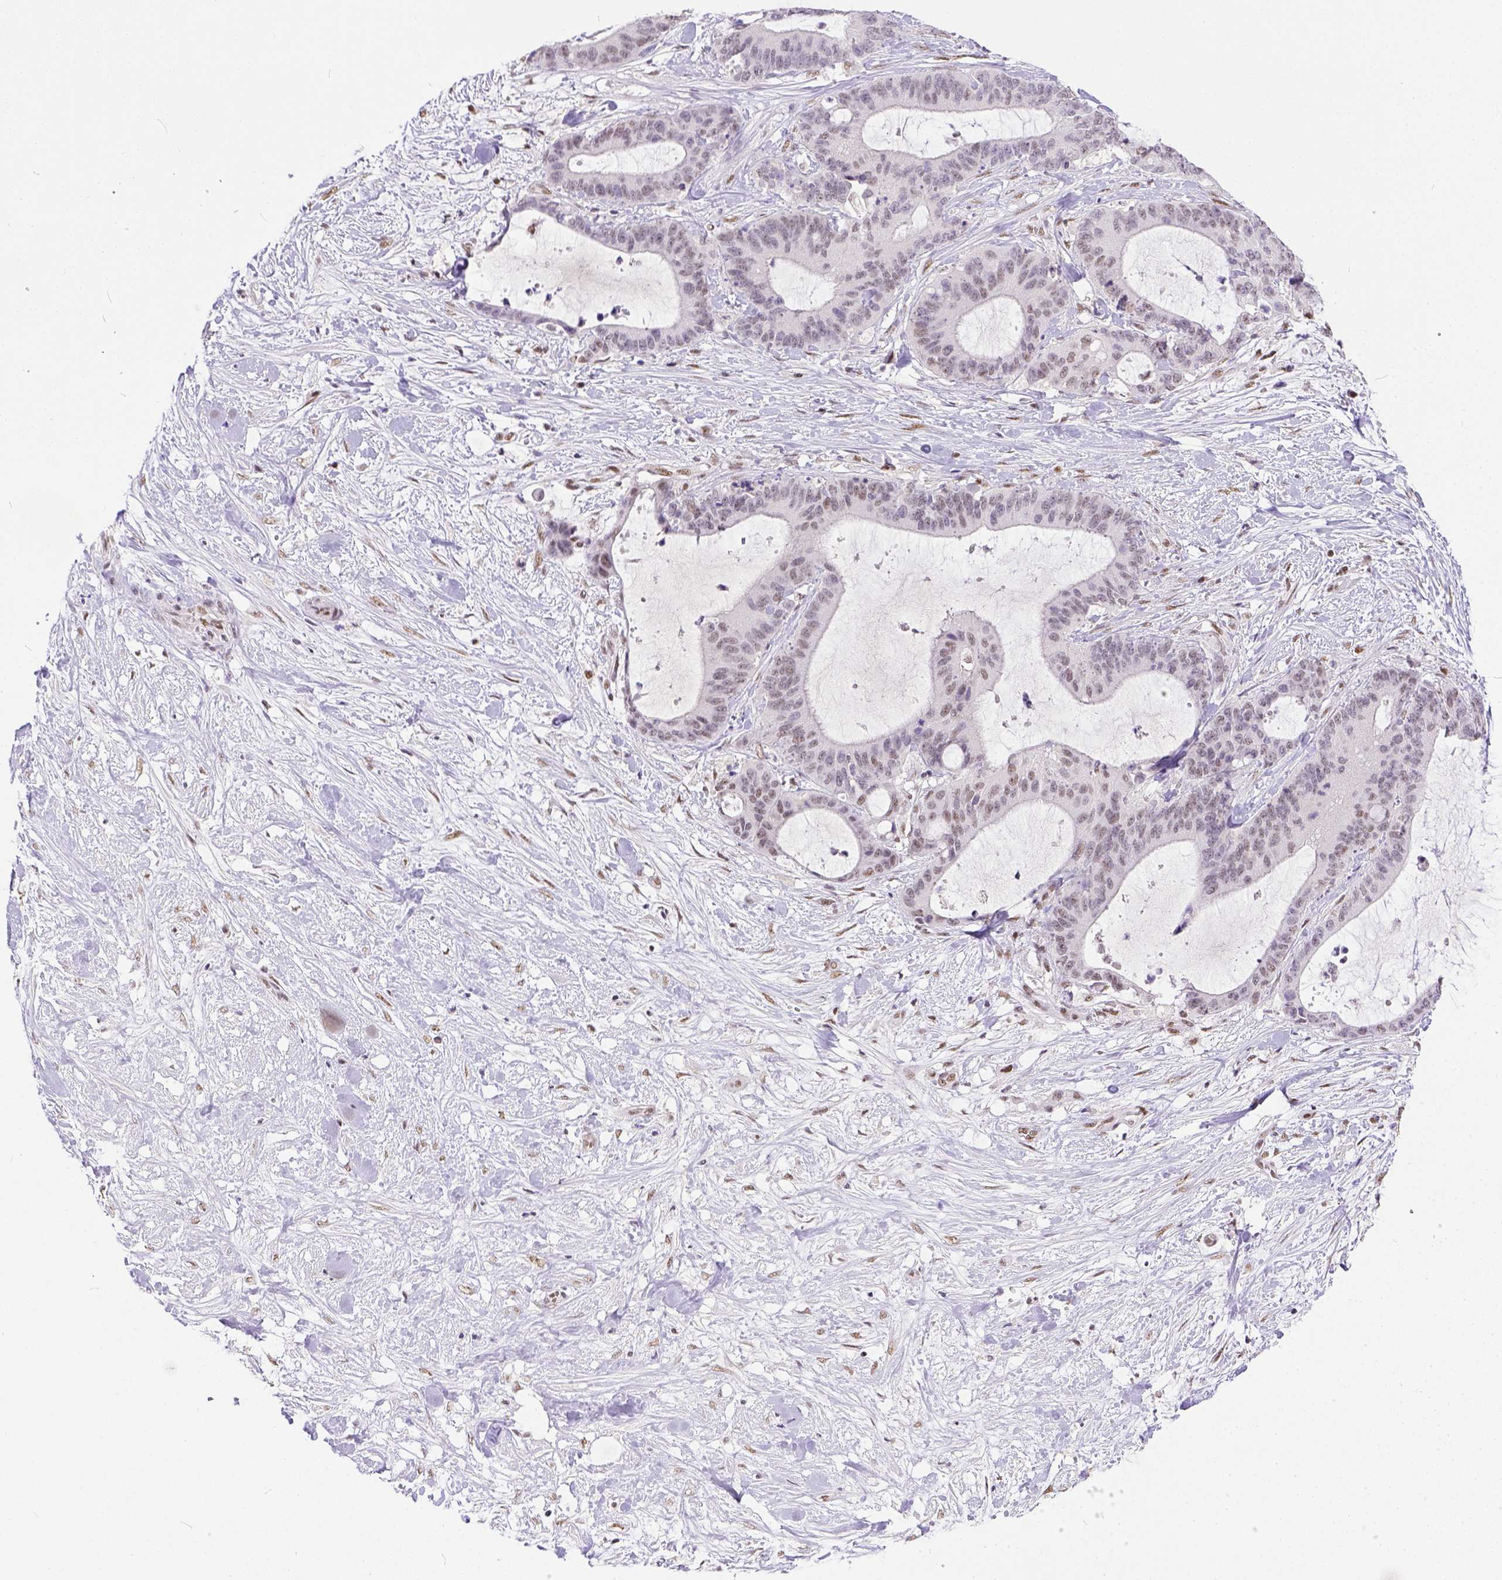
{"staining": {"intensity": "weak", "quantity": "25%-75%", "location": "nuclear"}, "tissue": "liver cancer", "cell_type": "Tumor cells", "image_type": "cancer", "snomed": [{"axis": "morphology", "description": "Cholangiocarcinoma"}, {"axis": "topography", "description": "Liver"}], "caption": "A histopathology image showing weak nuclear positivity in approximately 25%-75% of tumor cells in liver cholangiocarcinoma, as visualized by brown immunohistochemical staining.", "gene": "ERCC1", "patient": {"sex": "female", "age": 73}}